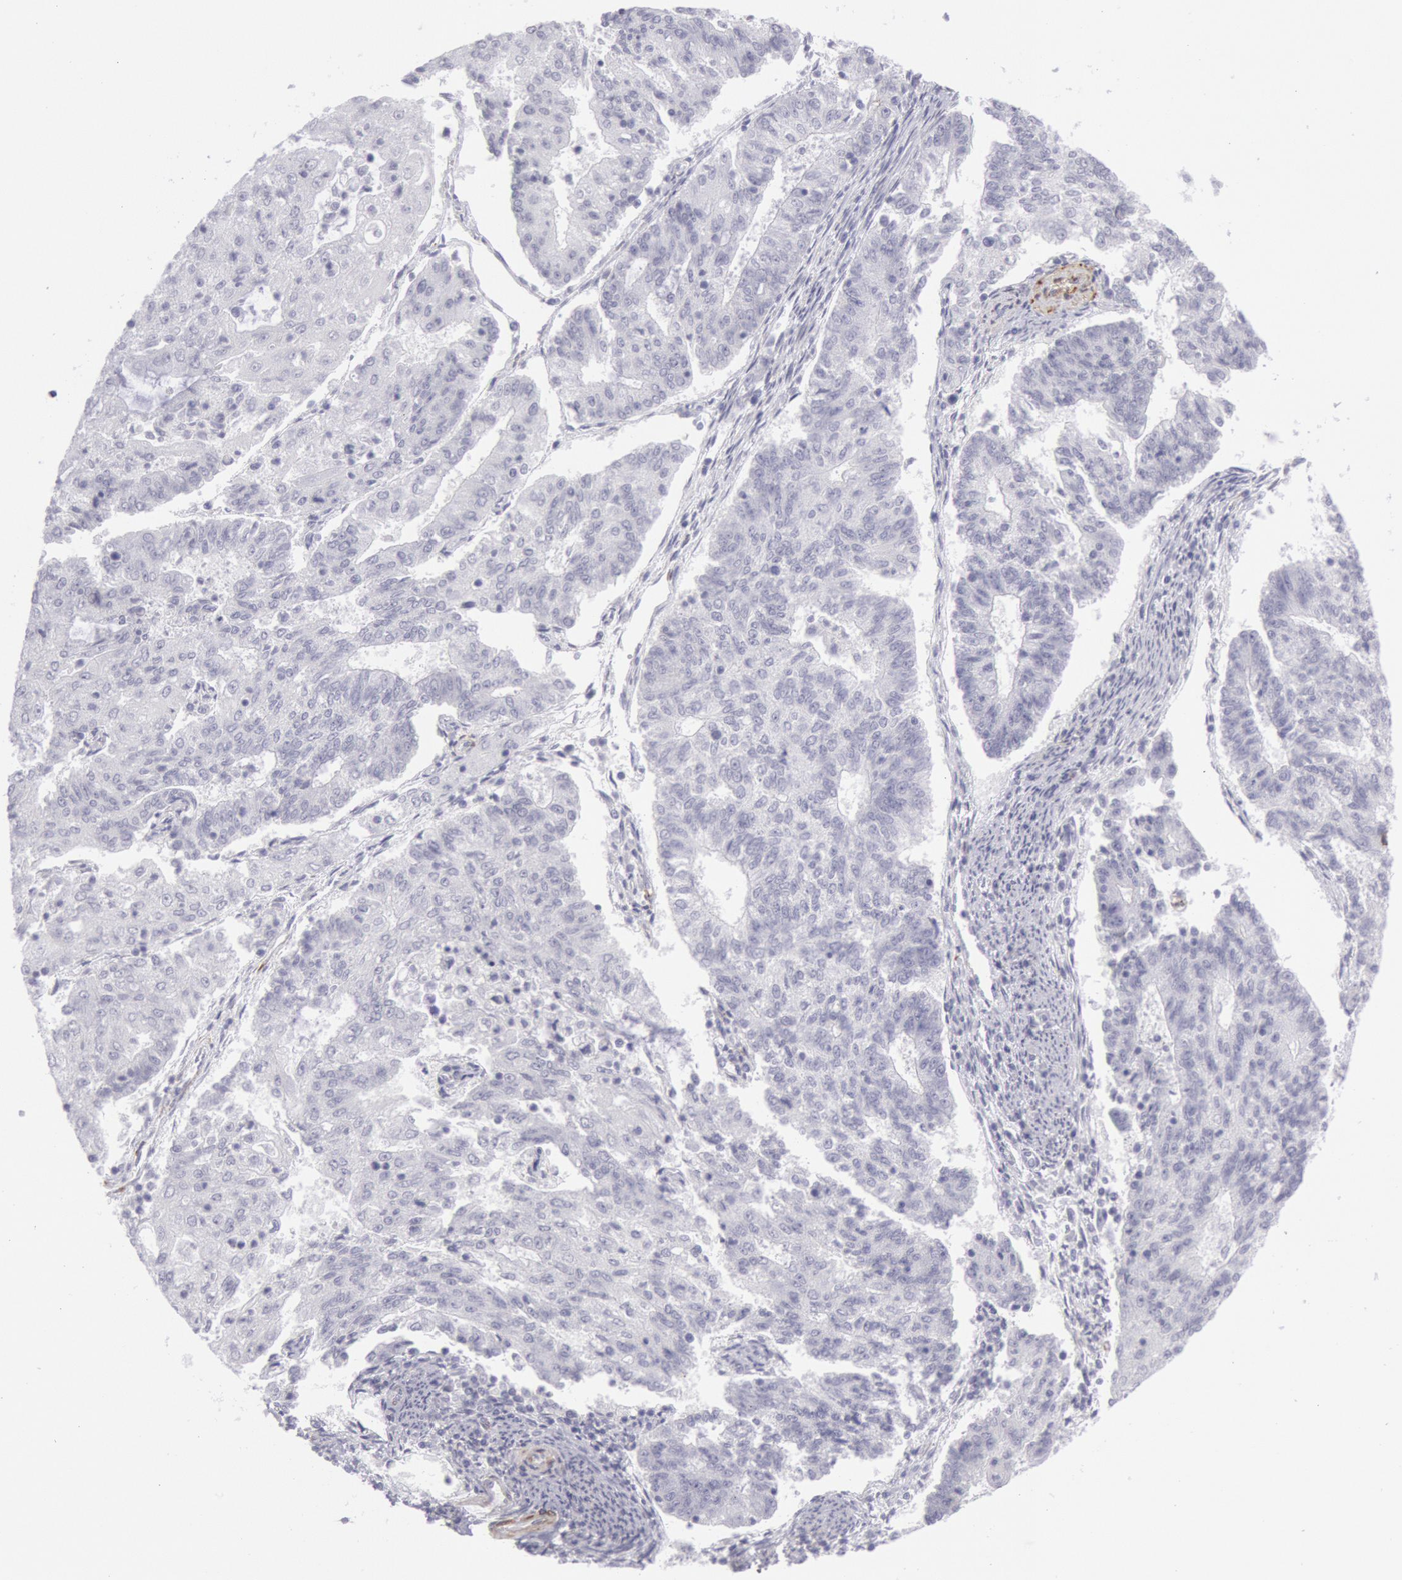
{"staining": {"intensity": "negative", "quantity": "none", "location": "none"}, "tissue": "endometrial cancer", "cell_type": "Tumor cells", "image_type": "cancer", "snomed": [{"axis": "morphology", "description": "Adenocarcinoma, NOS"}, {"axis": "topography", "description": "Endometrium"}], "caption": "Immunohistochemistry (IHC) of human endometrial adenocarcinoma shows no staining in tumor cells.", "gene": "CDH13", "patient": {"sex": "female", "age": 56}}